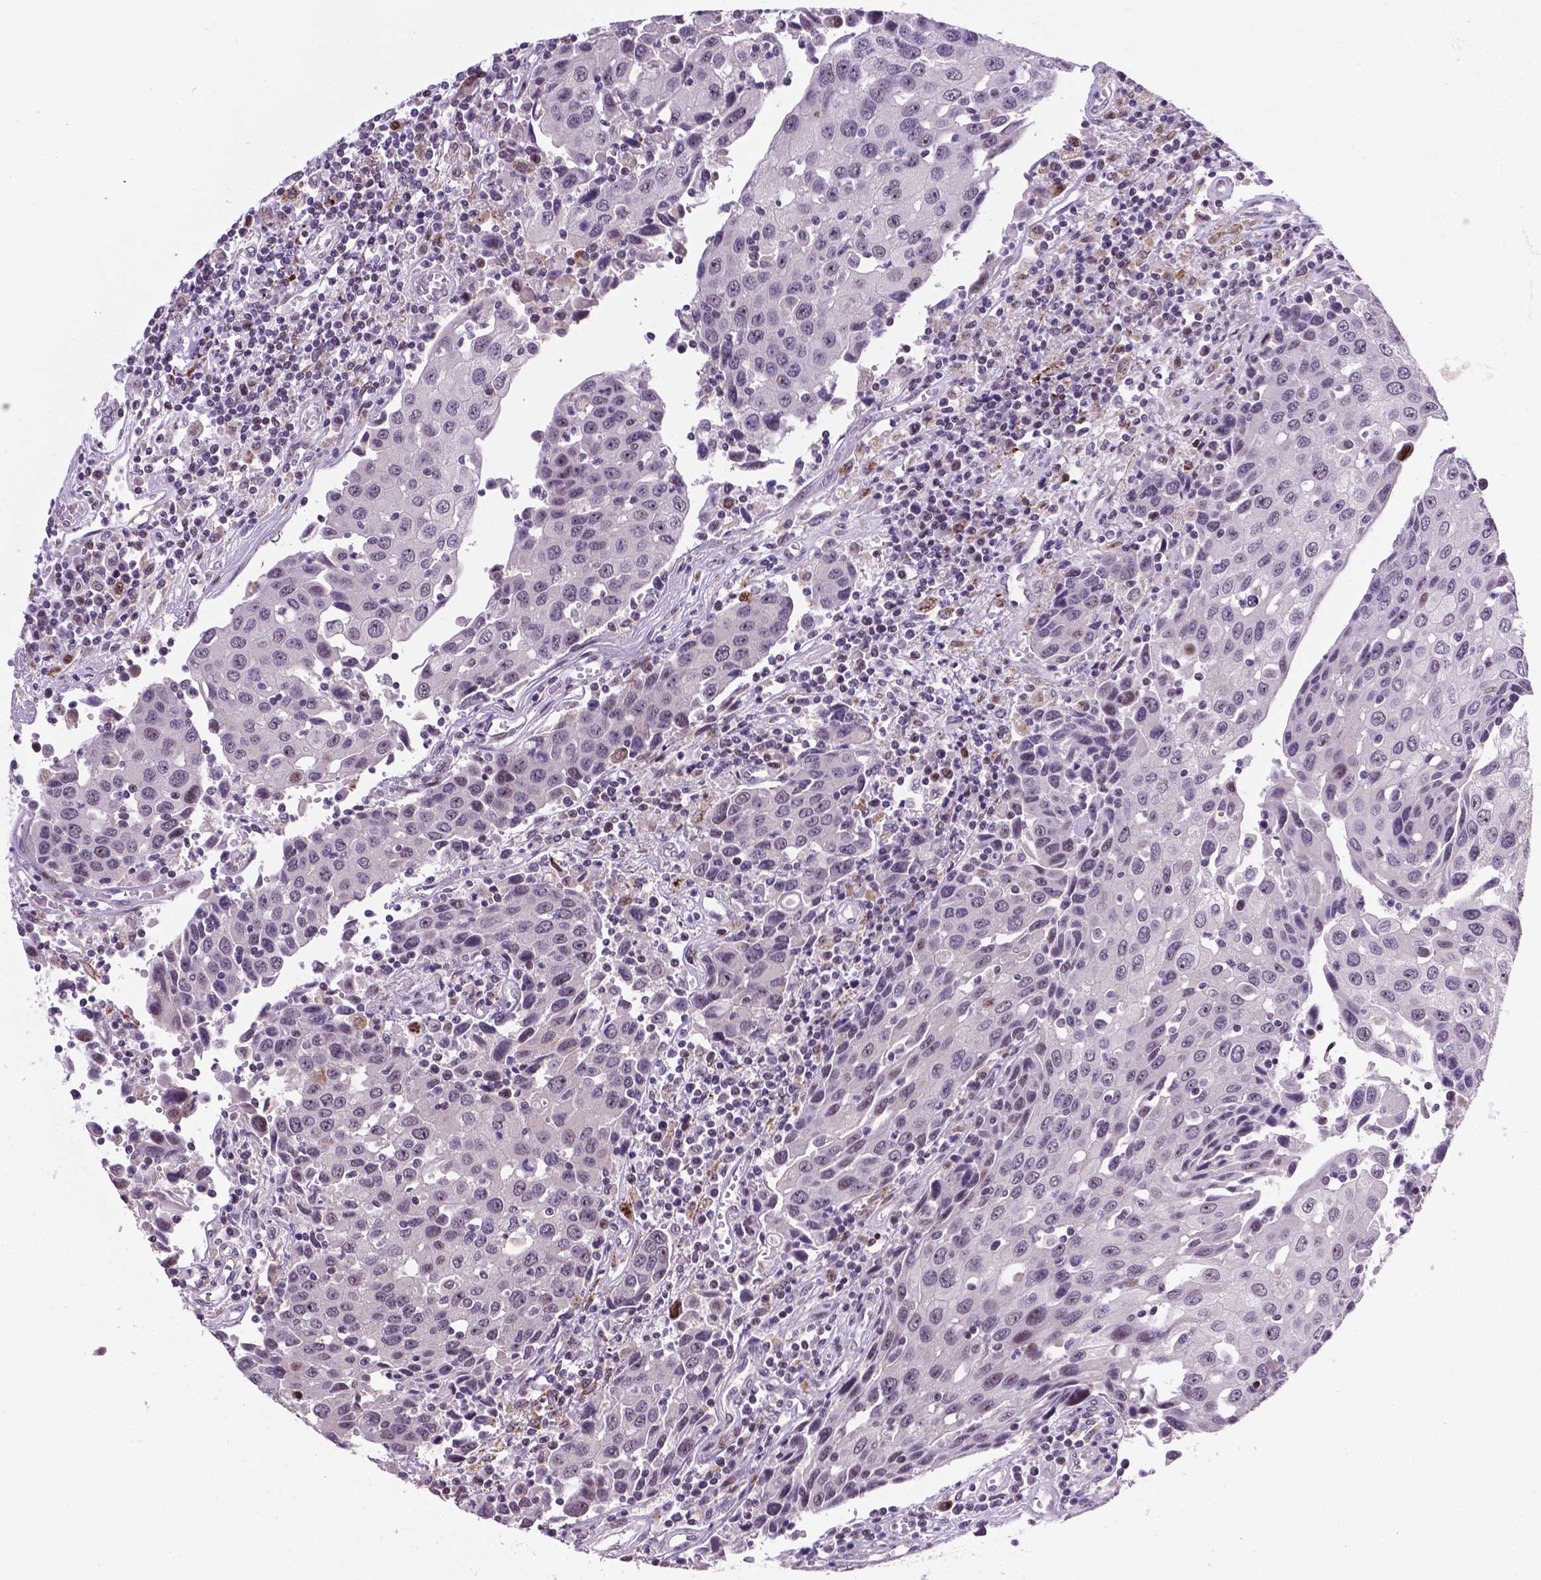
{"staining": {"intensity": "negative", "quantity": "none", "location": "none"}, "tissue": "urothelial cancer", "cell_type": "Tumor cells", "image_type": "cancer", "snomed": [{"axis": "morphology", "description": "Urothelial carcinoma, High grade"}, {"axis": "topography", "description": "Urinary bladder"}], "caption": "Urothelial carcinoma (high-grade) stained for a protein using immunohistochemistry (IHC) reveals no staining tumor cells.", "gene": "SMAD3", "patient": {"sex": "female", "age": 85}}